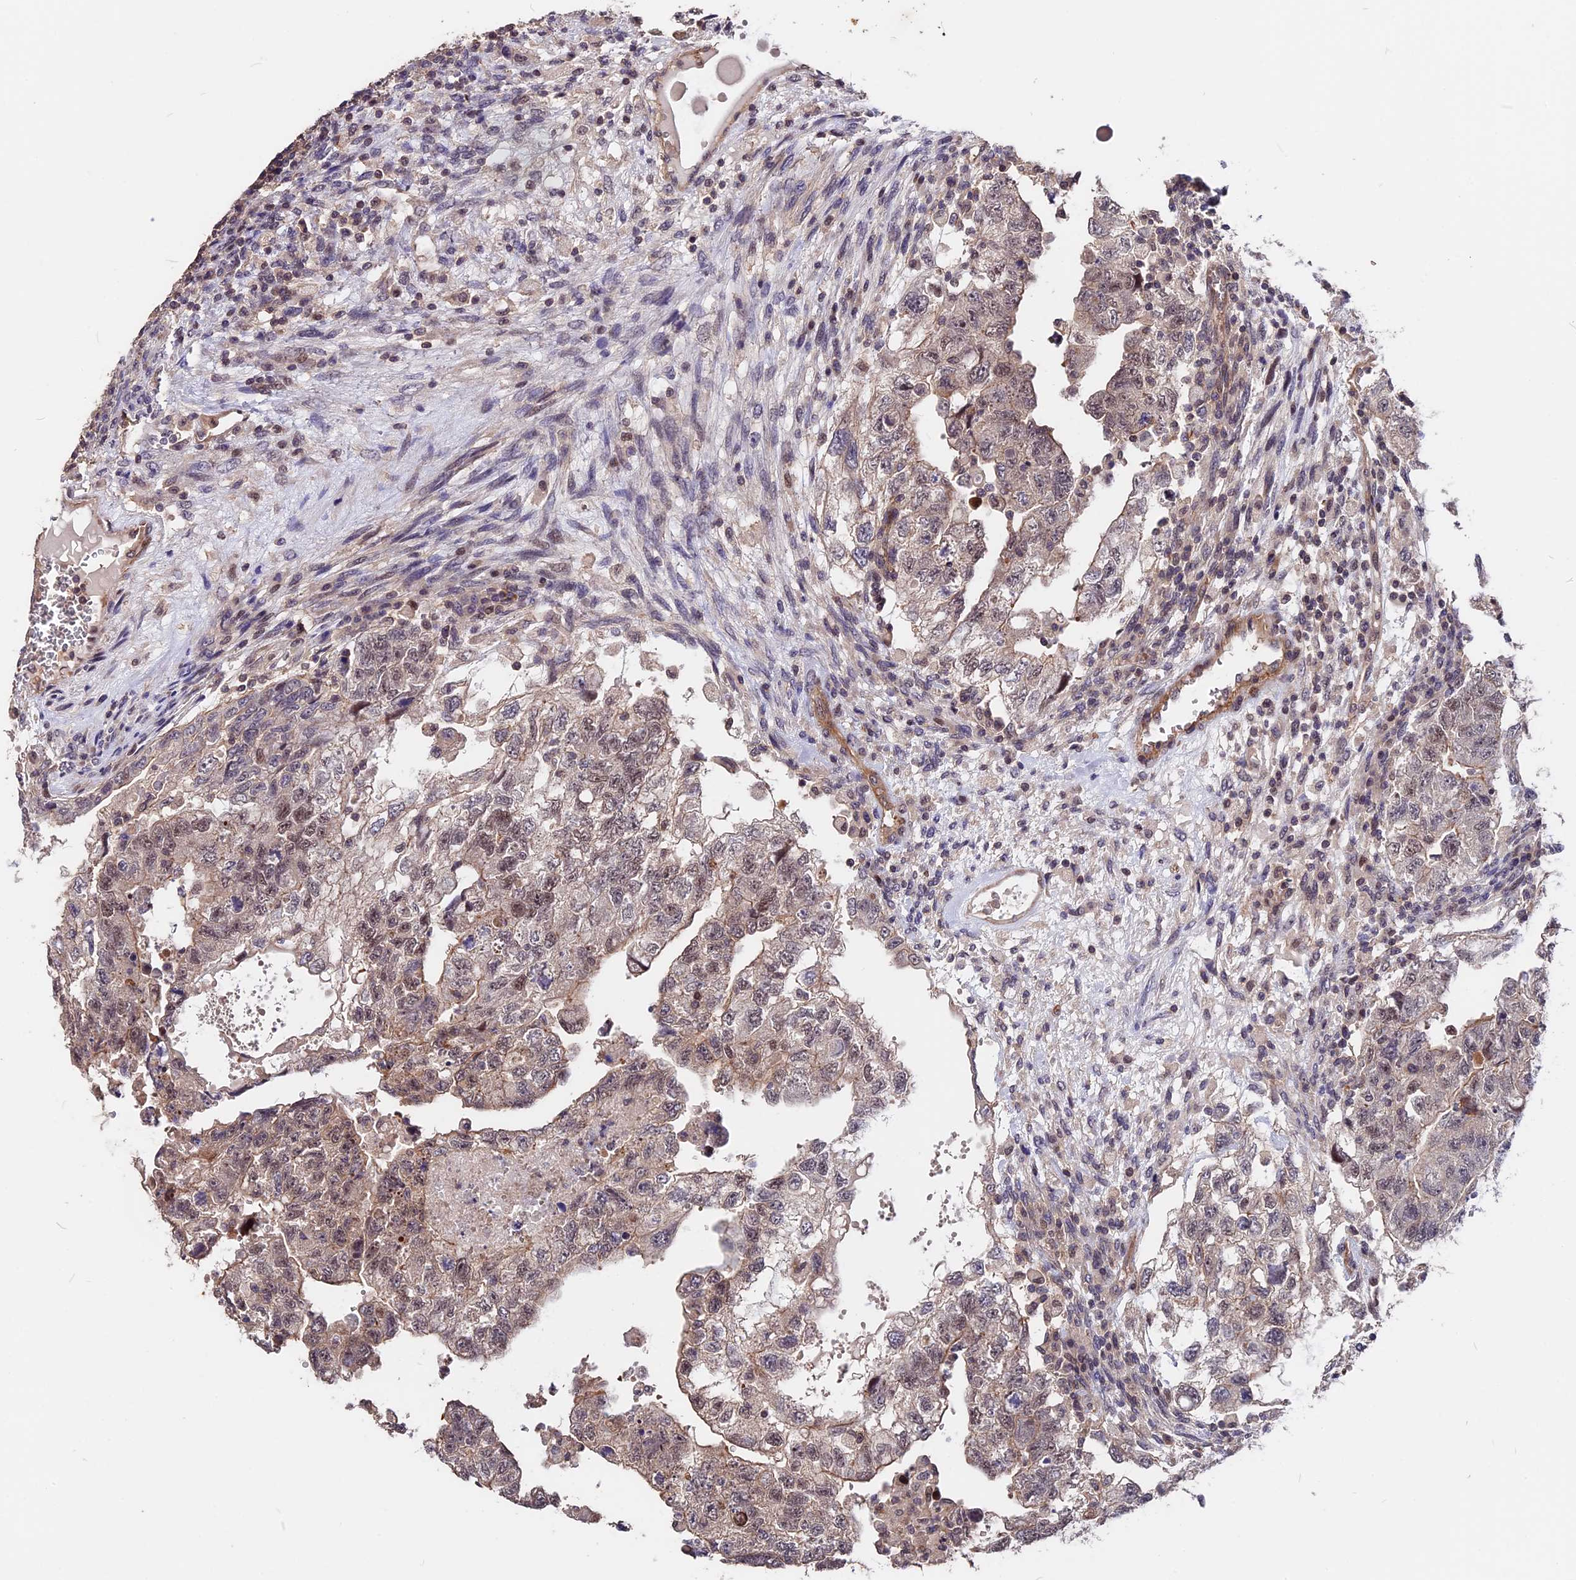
{"staining": {"intensity": "weak", "quantity": "<25%", "location": "cytoplasmic/membranous,nuclear"}, "tissue": "testis cancer", "cell_type": "Tumor cells", "image_type": "cancer", "snomed": [{"axis": "morphology", "description": "Carcinoma, Embryonal, NOS"}, {"axis": "topography", "description": "Testis"}], "caption": "High power microscopy photomicrograph of an immunohistochemistry micrograph of embryonal carcinoma (testis), revealing no significant expression in tumor cells.", "gene": "ZC3H10", "patient": {"sex": "male", "age": 36}}